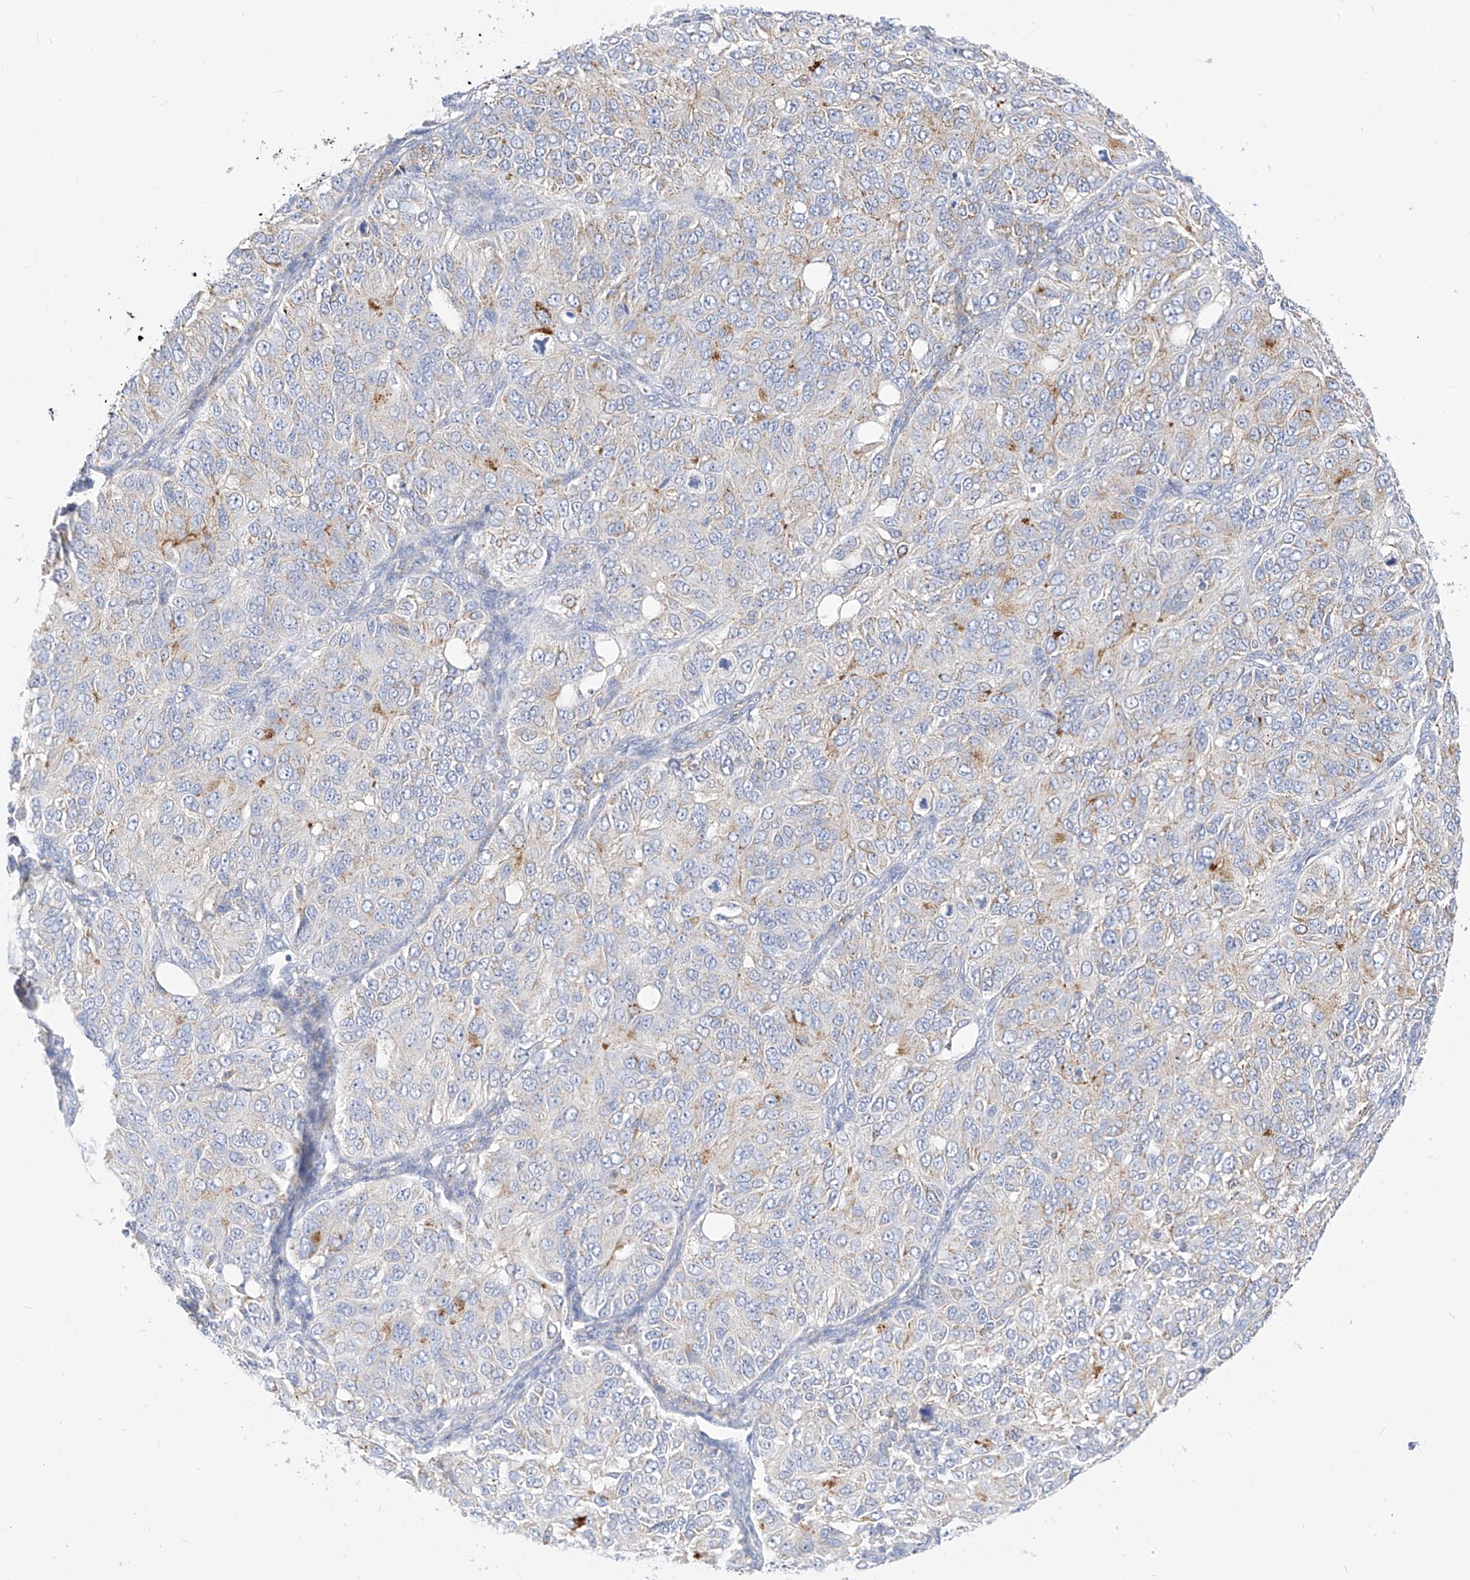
{"staining": {"intensity": "negative", "quantity": "none", "location": "none"}, "tissue": "ovarian cancer", "cell_type": "Tumor cells", "image_type": "cancer", "snomed": [{"axis": "morphology", "description": "Carcinoma, endometroid"}, {"axis": "topography", "description": "Ovary"}], "caption": "This is an immunohistochemistry micrograph of endometroid carcinoma (ovarian). There is no staining in tumor cells.", "gene": "RASA2", "patient": {"sex": "female", "age": 51}}